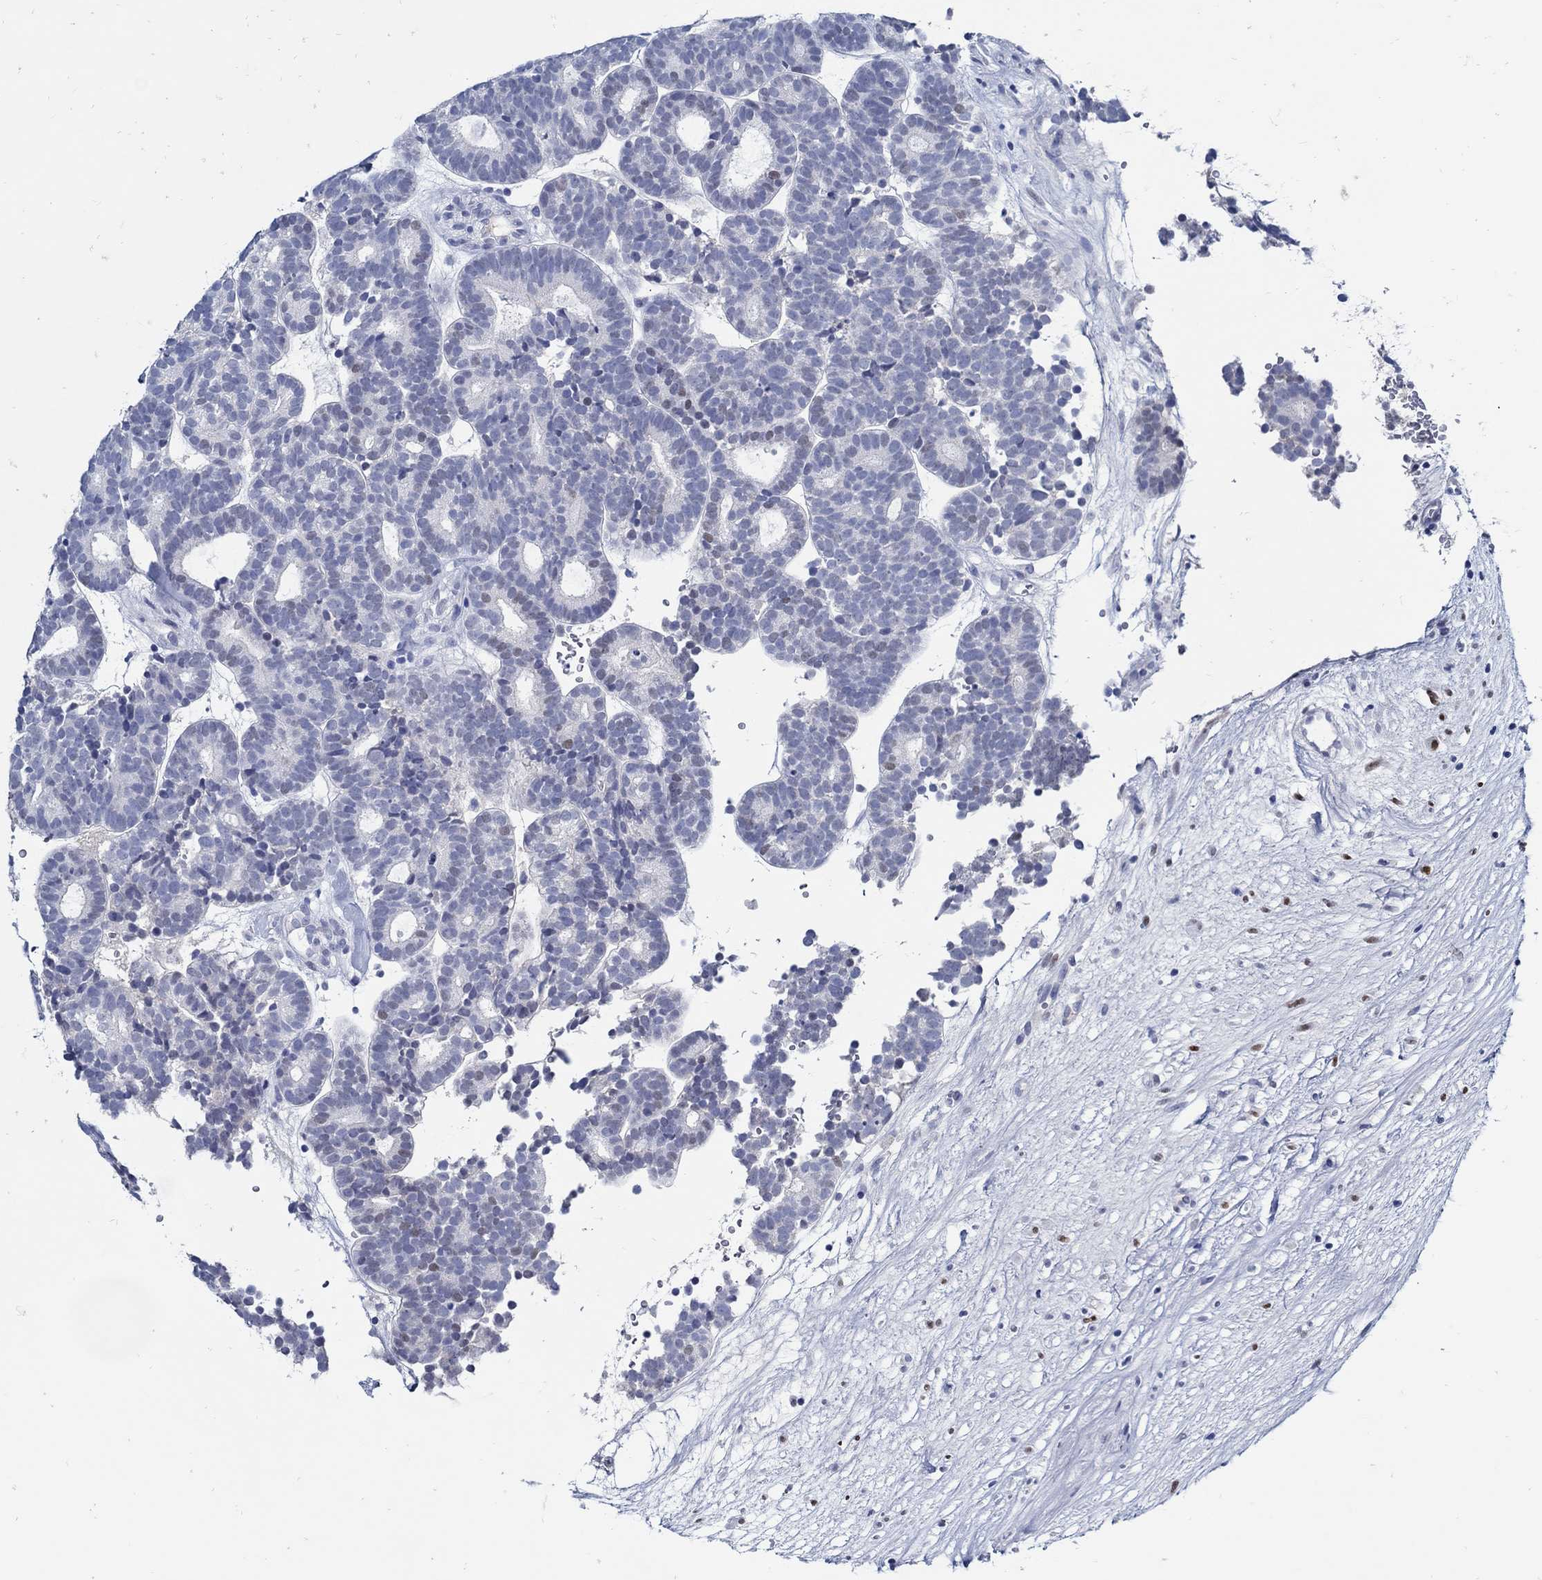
{"staining": {"intensity": "negative", "quantity": "none", "location": "none"}, "tissue": "head and neck cancer", "cell_type": "Tumor cells", "image_type": "cancer", "snomed": [{"axis": "morphology", "description": "Adenocarcinoma, NOS"}, {"axis": "topography", "description": "Head-Neck"}], "caption": "Immunohistochemical staining of head and neck cancer exhibits no significant positivity in tumor cells.", "gene": "PAX9", "patient": {"sex": "female", "age": 81}}